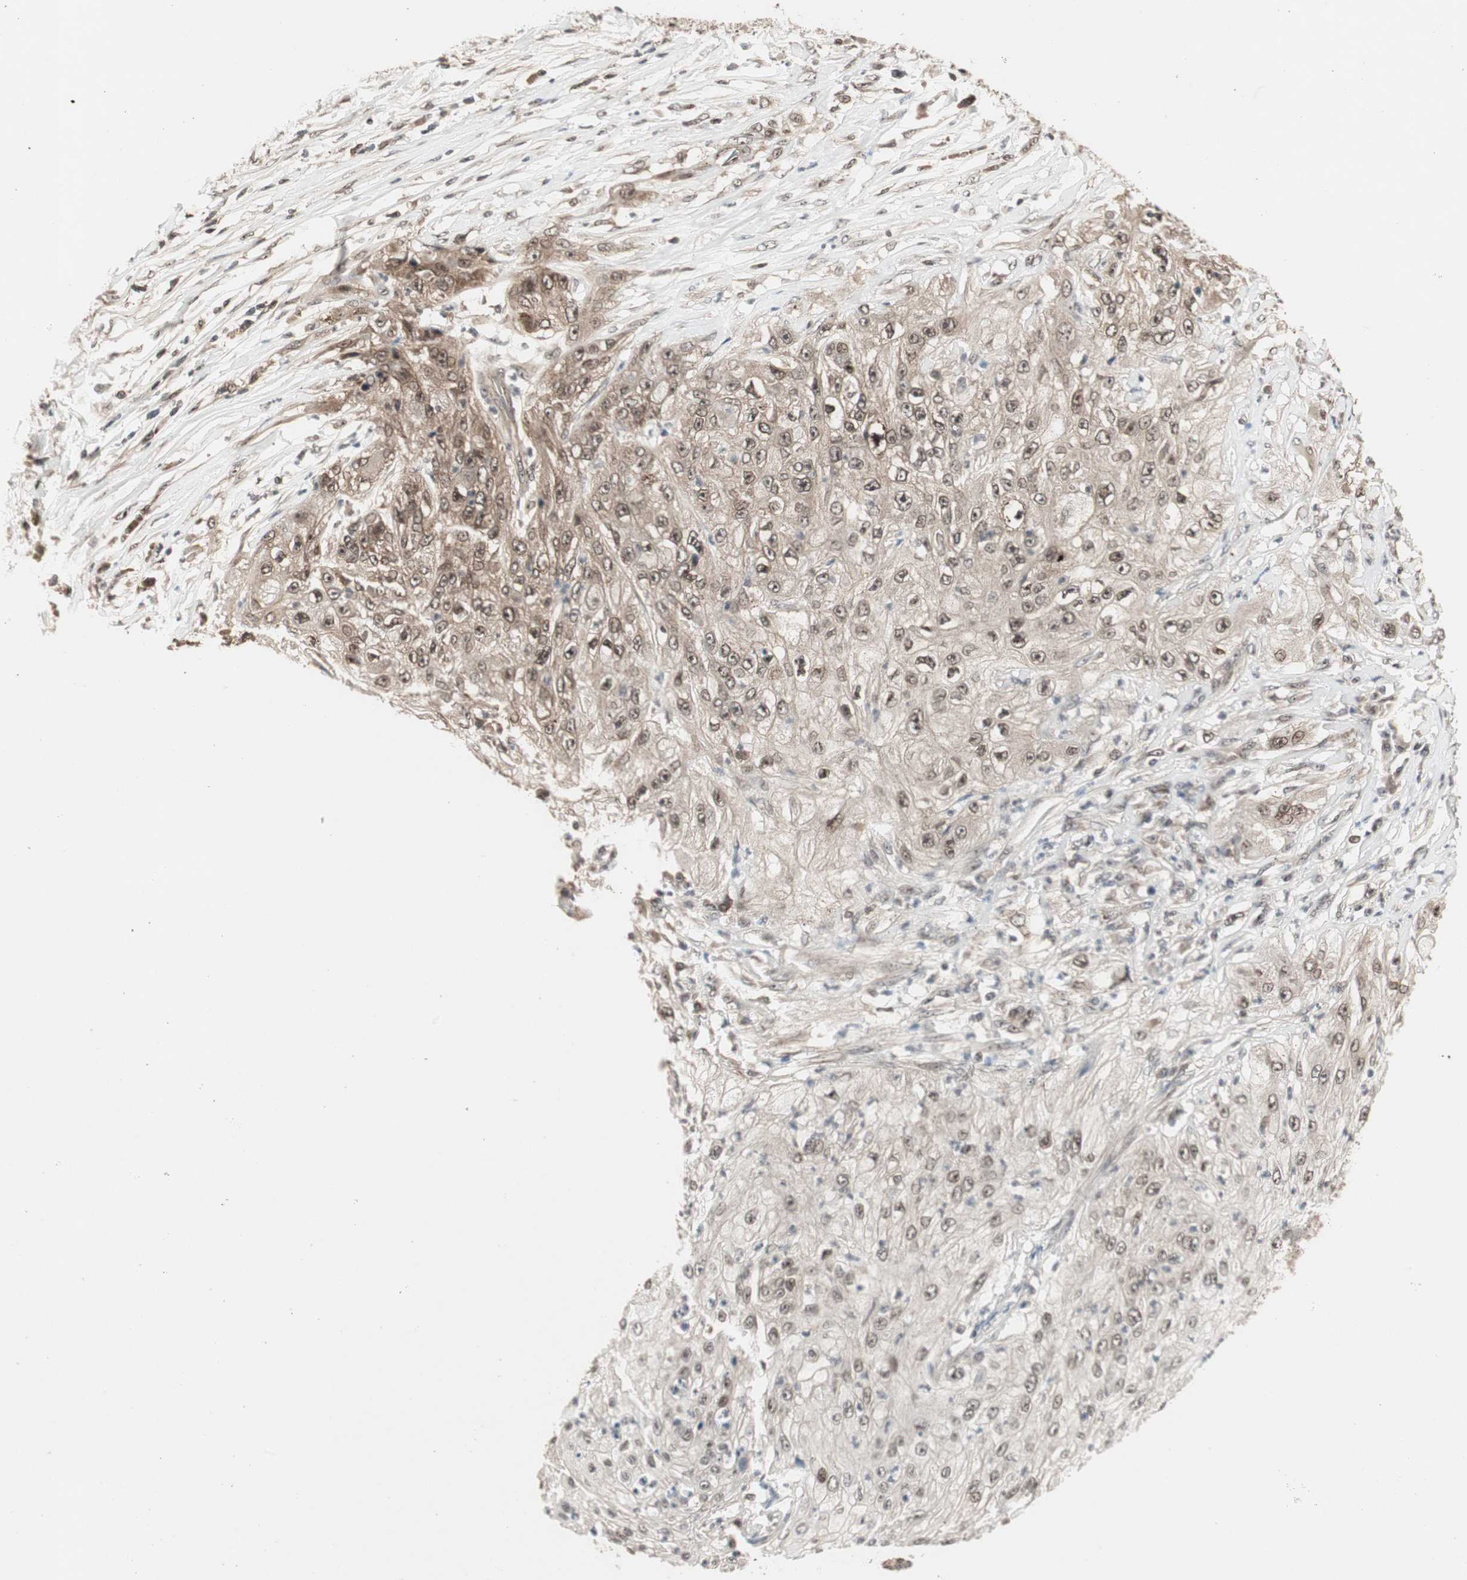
{"staining": {"intensity": "weak", "quantity": ">75%", "location": "cytoplasmic/membranous,nuclear"}, "tissue": "lung cancer", "cell_type": "Tumor cells", "image_type": "cancer", "snomed": [{"axis": "morphology", "description": "Inflammation, NOS"}, {"axis": "morphology", "description": "Squamous cell carcinoma, NOS"}, {"axis": "topography", "description": "Lymph node"}, {"axis": "topography", "description": "Soft tissue"}, {"axis": "topography", "description": "Lung"}], "caption": "Weak cytoplasmic/membranous and nuclear staining is appreciated in about >75% of tumor cells in lung squamous cell carcinoma.", "gene": "CSNK2B", "patient": {"sex": "male", "age": 66}}